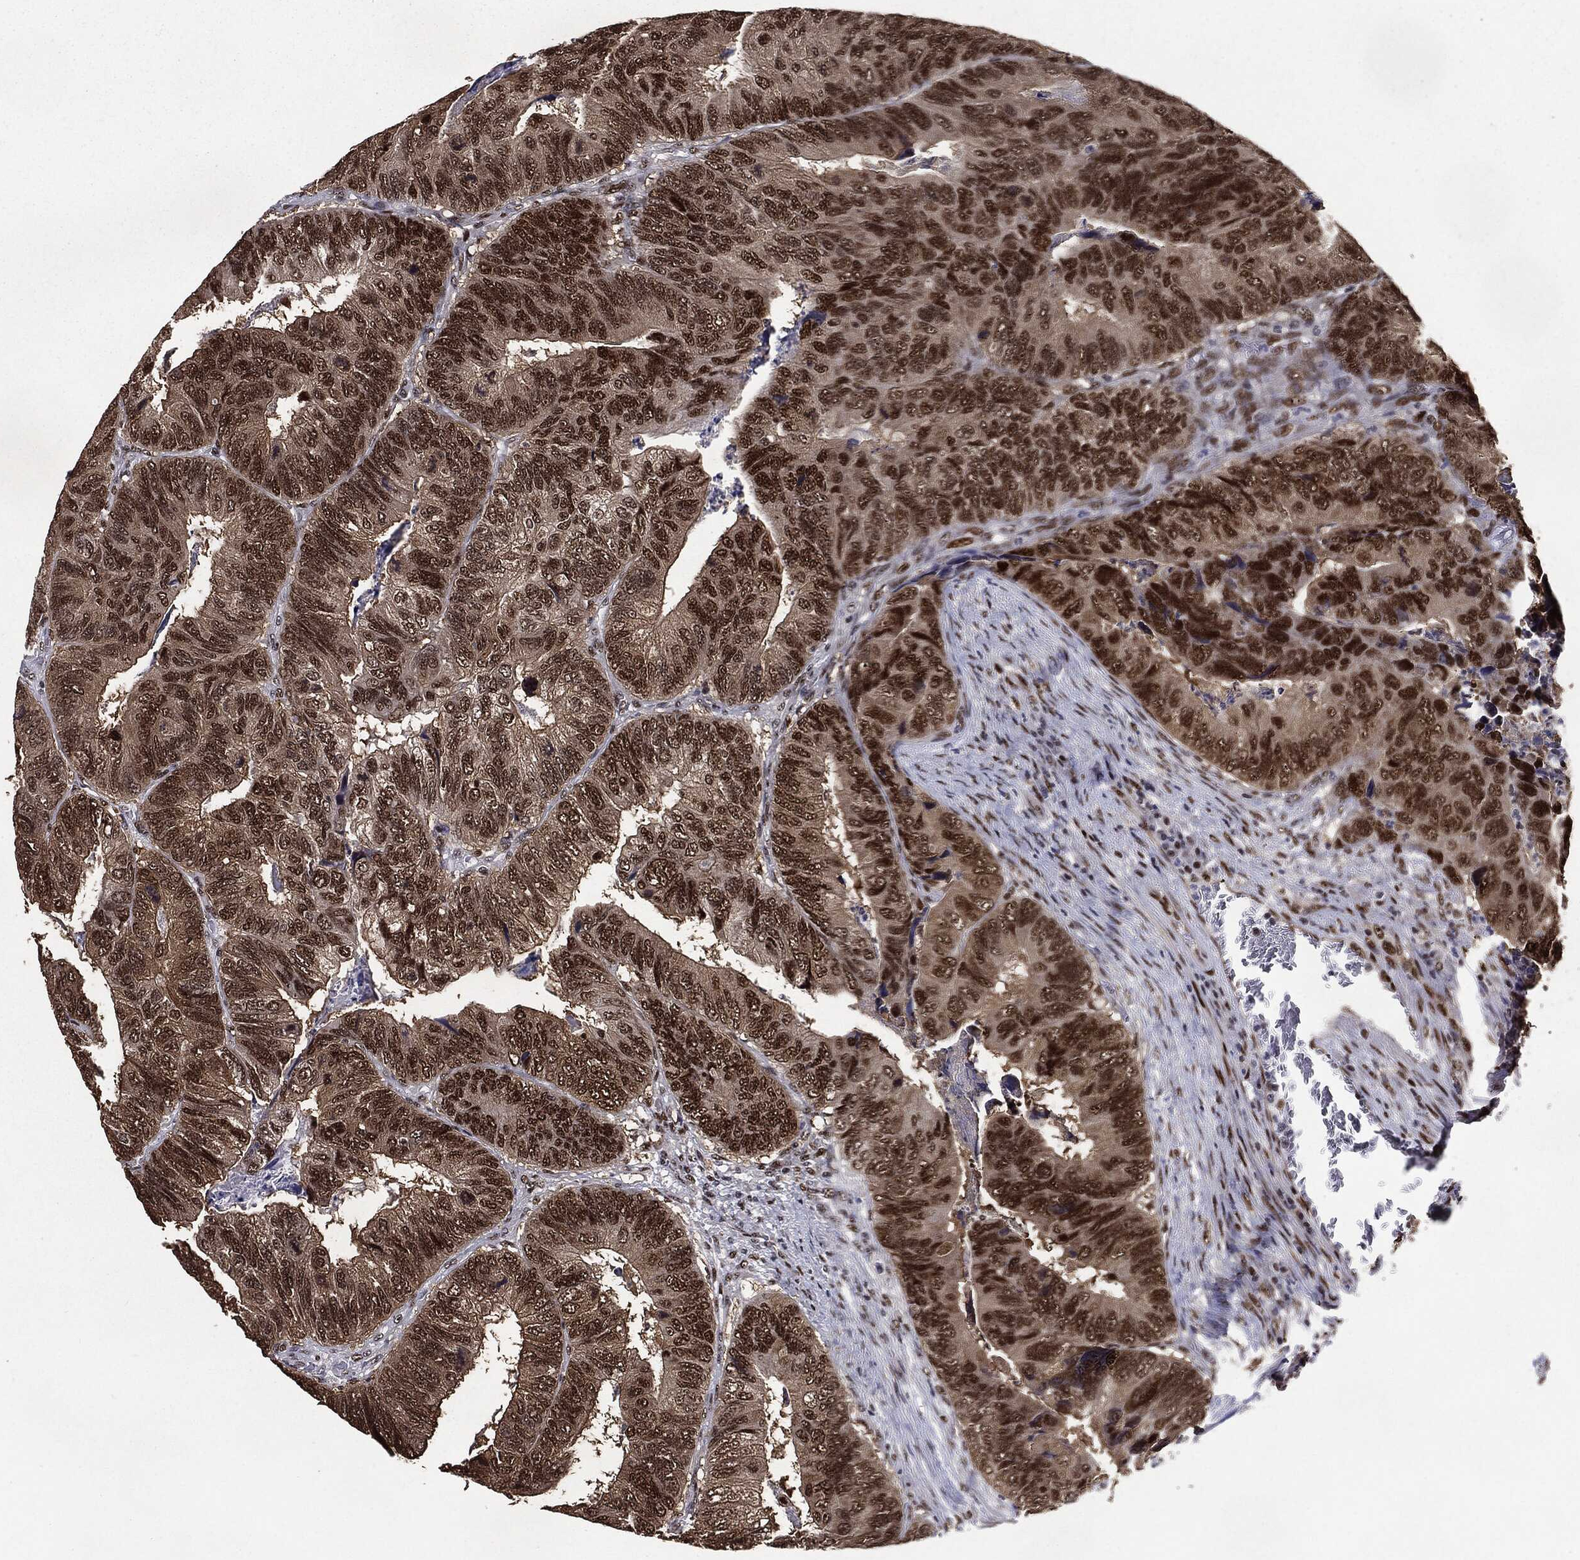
{"staining": {"intensity": "strong", "quantity": ">75%", "location": "nuclear"}, "tissue": "colorectal cancer", "cell_type": "Tumor cells", "image_type": "cancer", "snomed": [{"axis": "morphology", "description": "Adenocarcinoma, NOS"}, {"axis": "topography", "description": "Colon"}], "caption": "High-power microscopy captured an immunohistochemistry micrograph of adenocarcinoma (colorectal), revealing strong nuclear positivity in approximately >75% of tumor cells.", "gene": "JUN", "patient": {"sex": "female", "age": 67}}